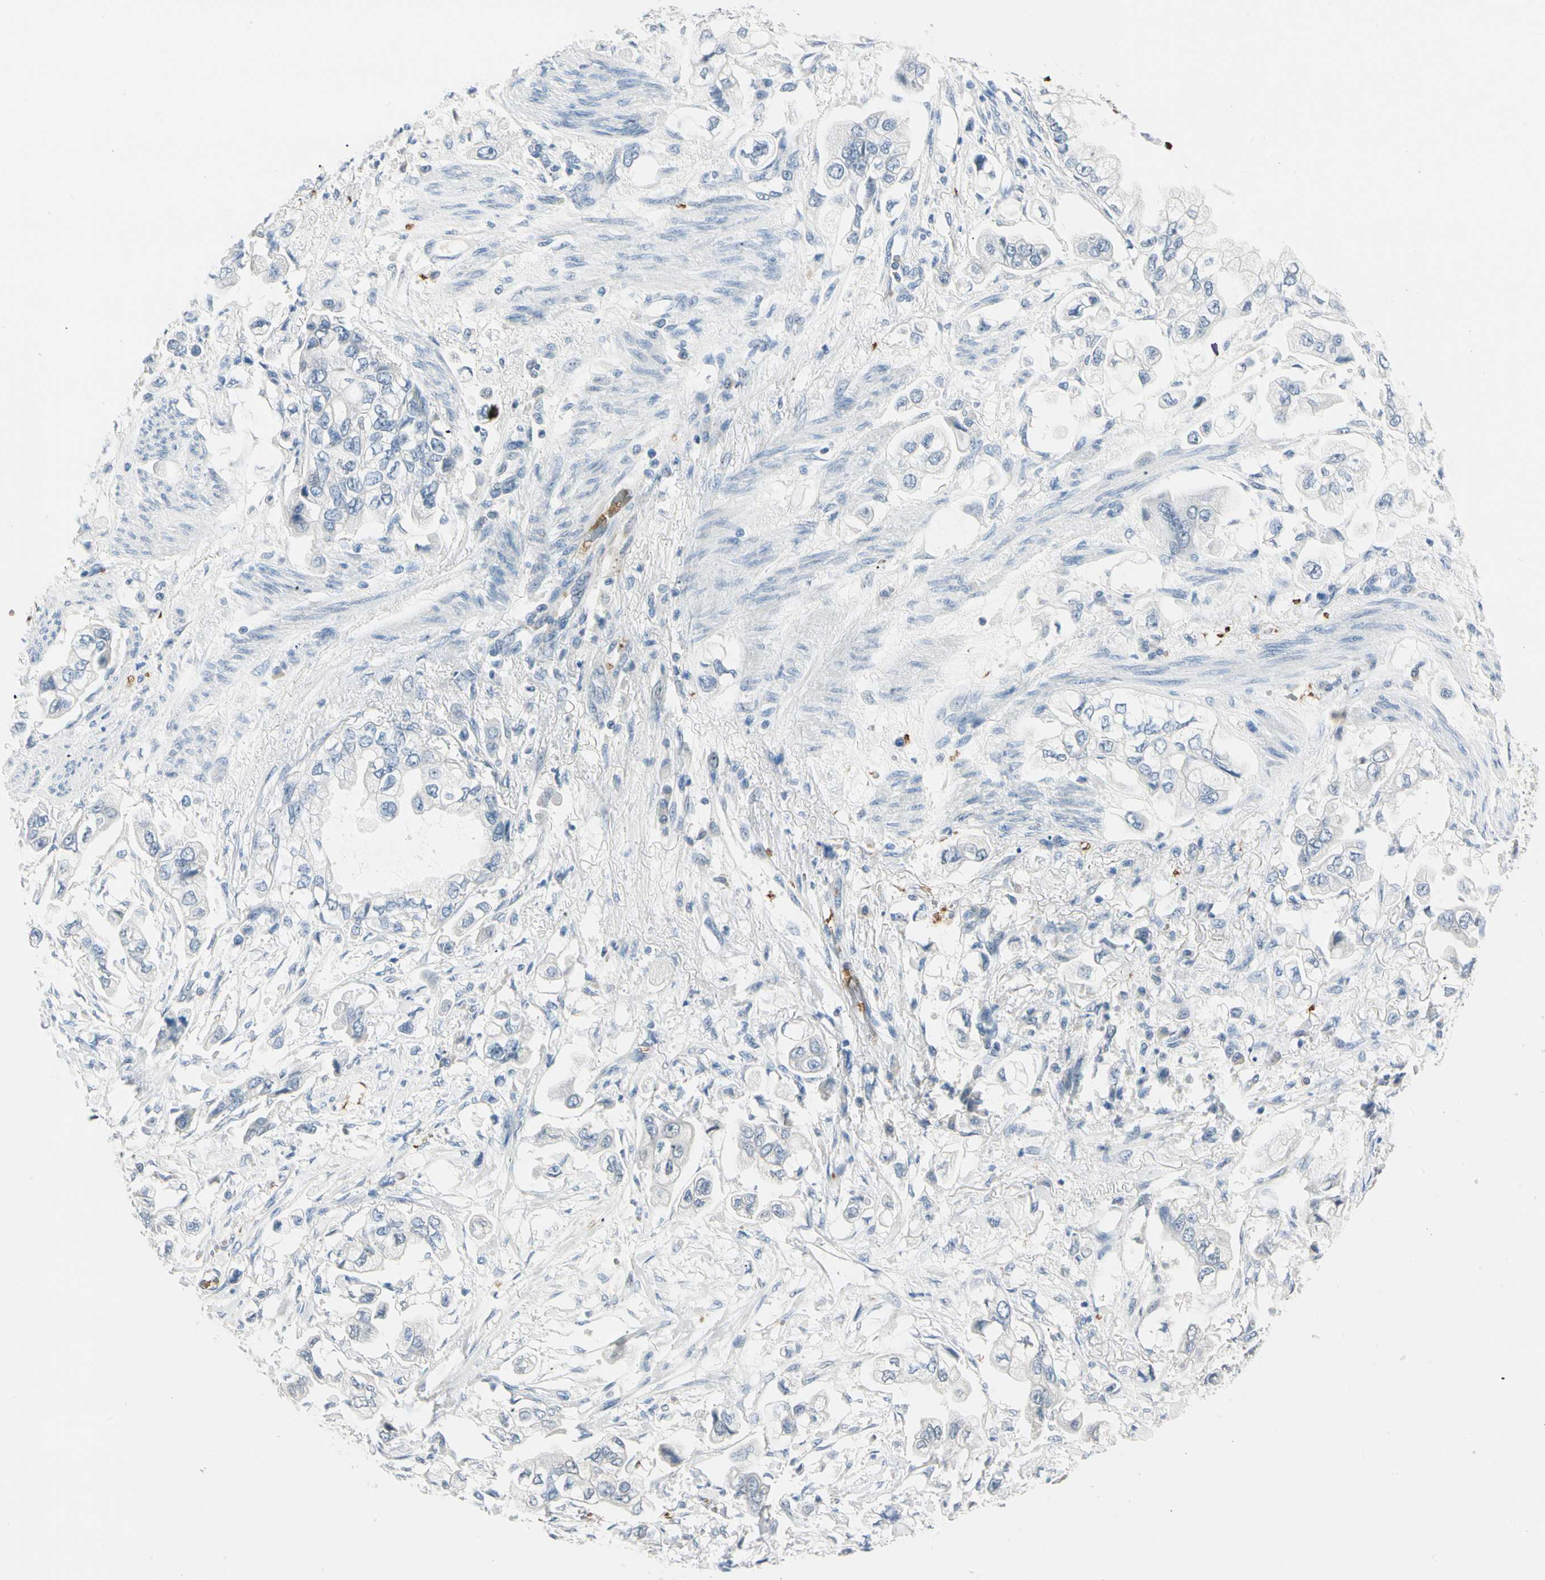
{"staining": {"intensity": "weak", "quantity": "25%-75%", "location": "cytoplasmic/membranous"}, "tissue": "stomach cancer", "cell_type": "Tumor cells", "image_type": "cancer", "snomed": [{"axis": "morphology", "description": "Adenocarcinoma, NOS"}, {"axis": "topography", "description": "Stomach"}], "caption": "This is an image of immunohistochemistry (IHC) staining of stomach adenocarcinoma, which shows weak expression in the cytoplasmic/membranous of tumor cells.", "gene": "CA1", "patient": {"sex": "male", "age": 62}}